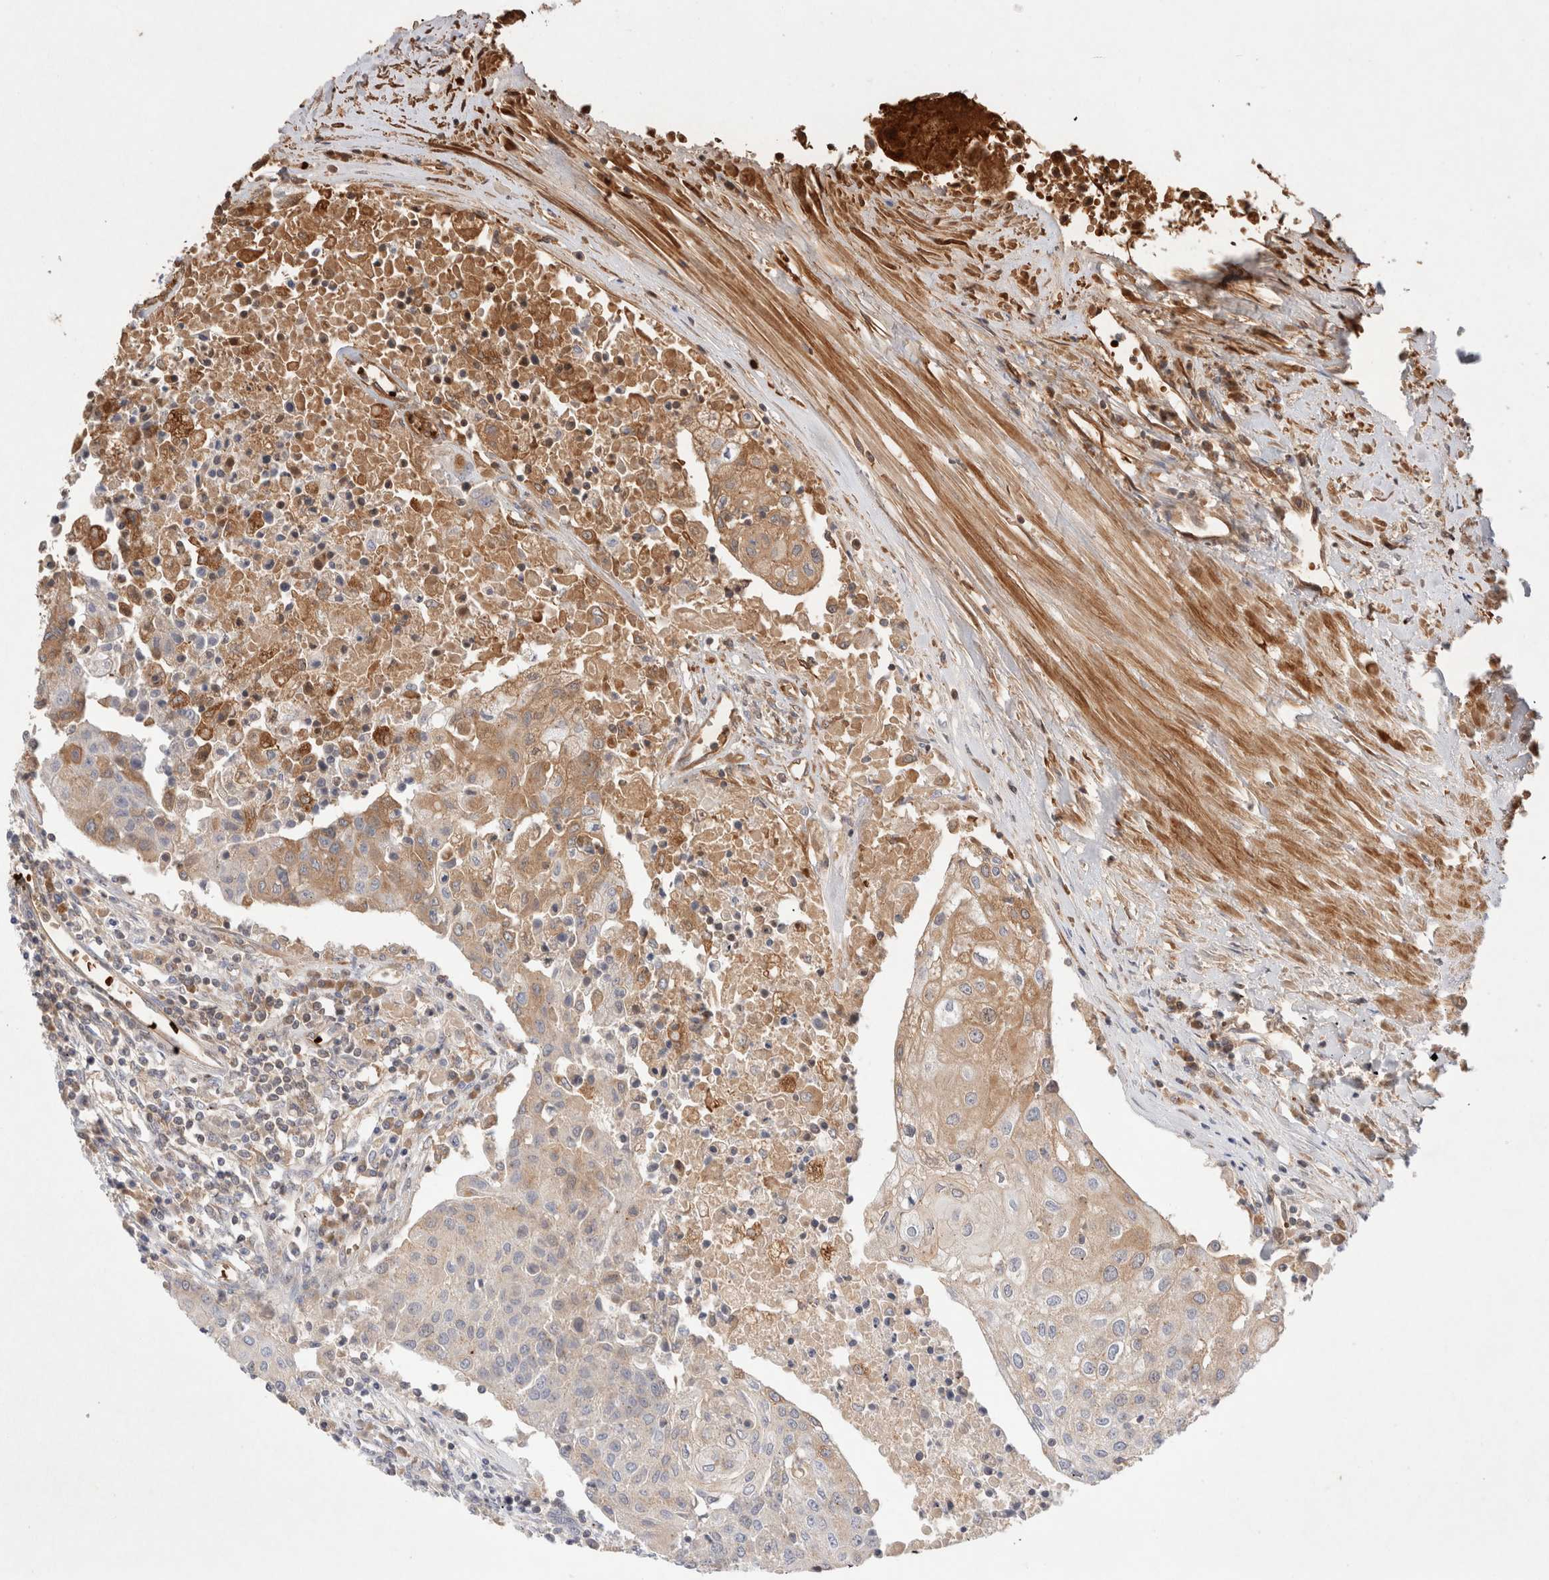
{"staining": {"intensity": "moderate", "quantity": "<25%", "location": "cytoplasmic/membranous"}, "tissue": "urothelial cancer", "cell_type": "Tumor cells", "image_type": "cancer", "snomed": [{"axis": "morphology", "description": "Urothelial carcinoma, High grade"}, {"axis": "topography", "description": "Urinary bladder"}], "caption": "Approximately <25% of tumor cells in urothelial carcinoma (high-grade) display moderate cytoplasmic/membranous protein expression as visualized by brown immunohistochemical staining.", "gene": "MST1", "patient": {"sex": "female", "age": 85}}